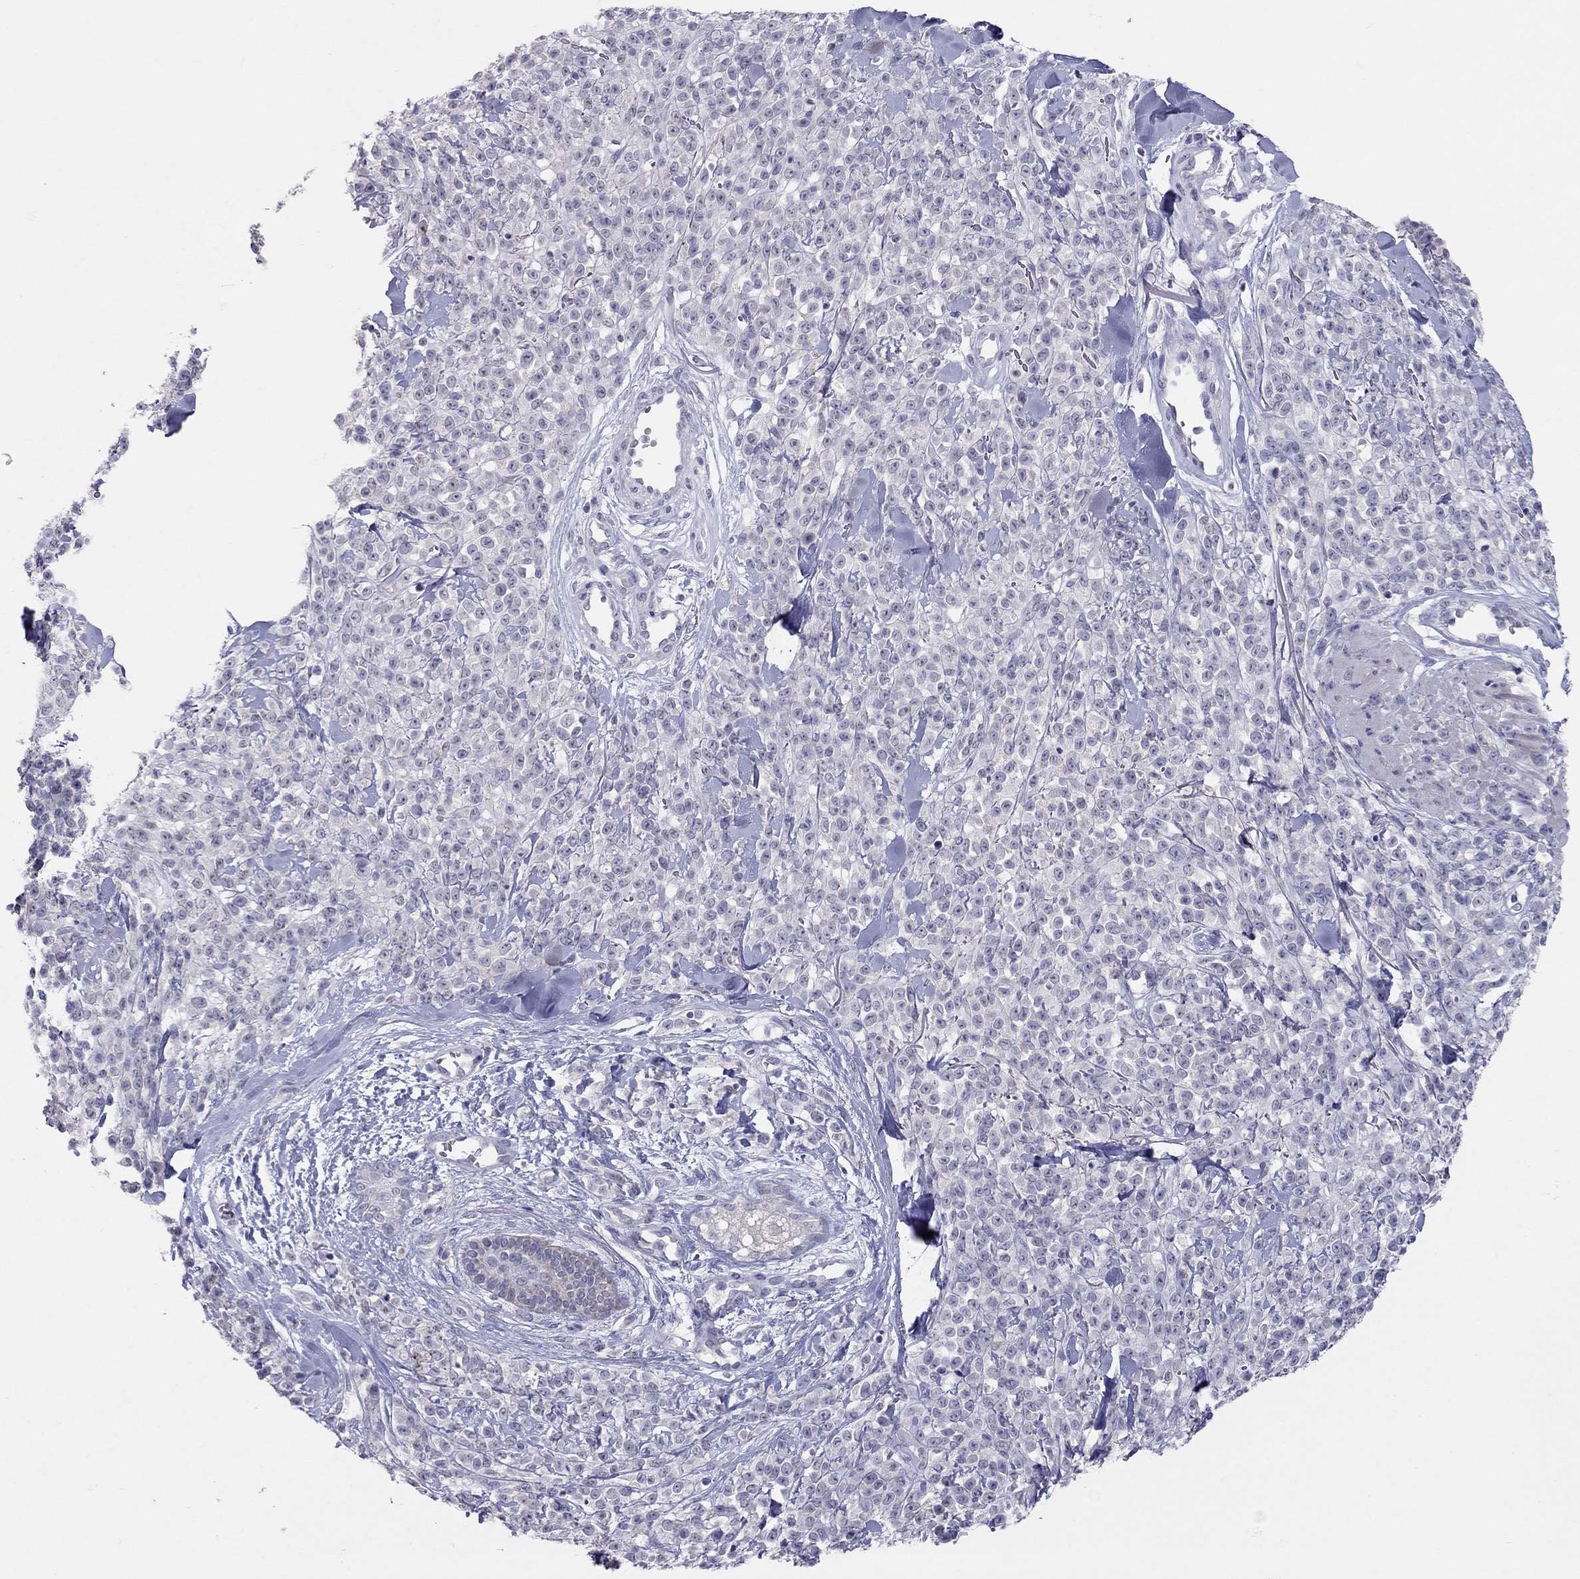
{"staining": {"intensity": "negative", "quantity": "none", "location": "none"}, "tissue": "melanoma", "cell_type": "Tumor cells", "image_type": "cancer", "snomed": [{"axis": "morphology", "description": "Malignant melanoma, NOS"}, {"axis": "topography", "description": "Skin"}, {"axis": "topography", "description": "Skin of trunk"}], "caption": "The image demonstrates no significant positivity in tumor cells of melanoma.", "gene": "FST", "patient": {"sex": "male", "age": 74}}